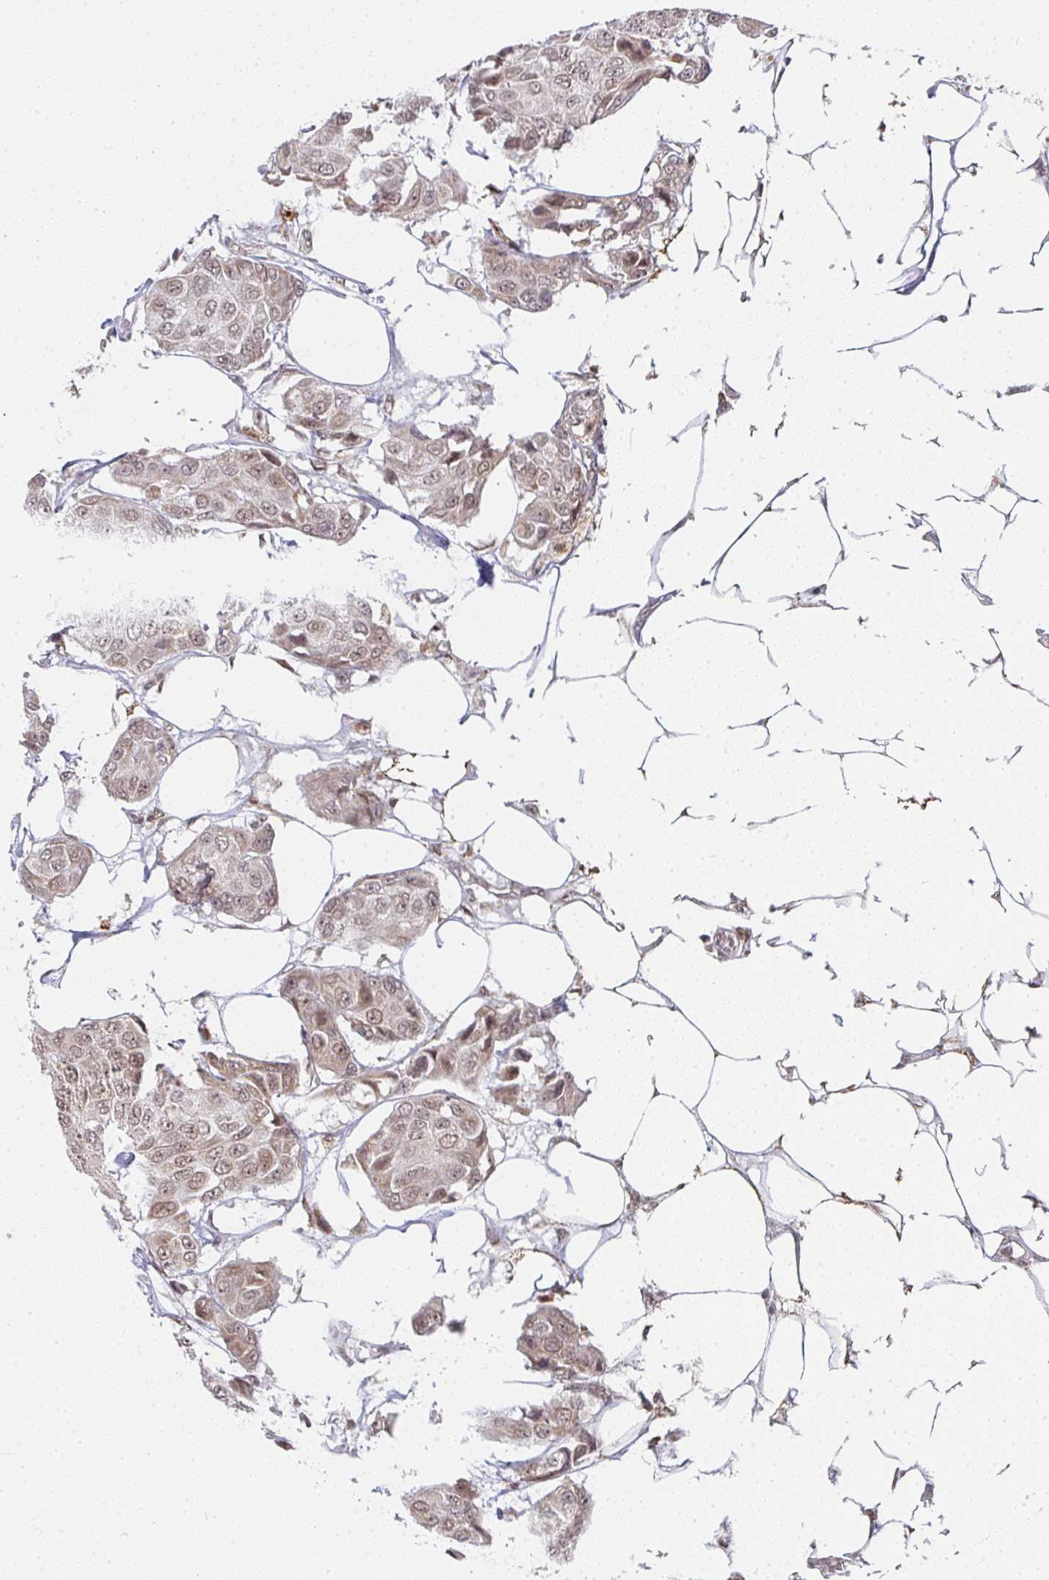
{"staining": {"intensity": "weak", "quantity": ">75%", "location": "nuclear"}, "tissue": "breast cancer", "cell_type": "Tumor cells", "image_type": "cancer", "snomed": [{"axis": "morphology", "description": "Duct carcinoma"}, {"axis": "topography", "description": "Breast"}, {"axis": "topography", "description": "Lymph node"}], "caption": "Immunohistochemistry of breast intraductal carcinoma displays low levels of weak nuclear expression in about >75% of tumor cells. (IHC, brightfield microscopy, high magnification).", "gene": "SMARCA2", "patient": {"sex": "female", "age": 80}}